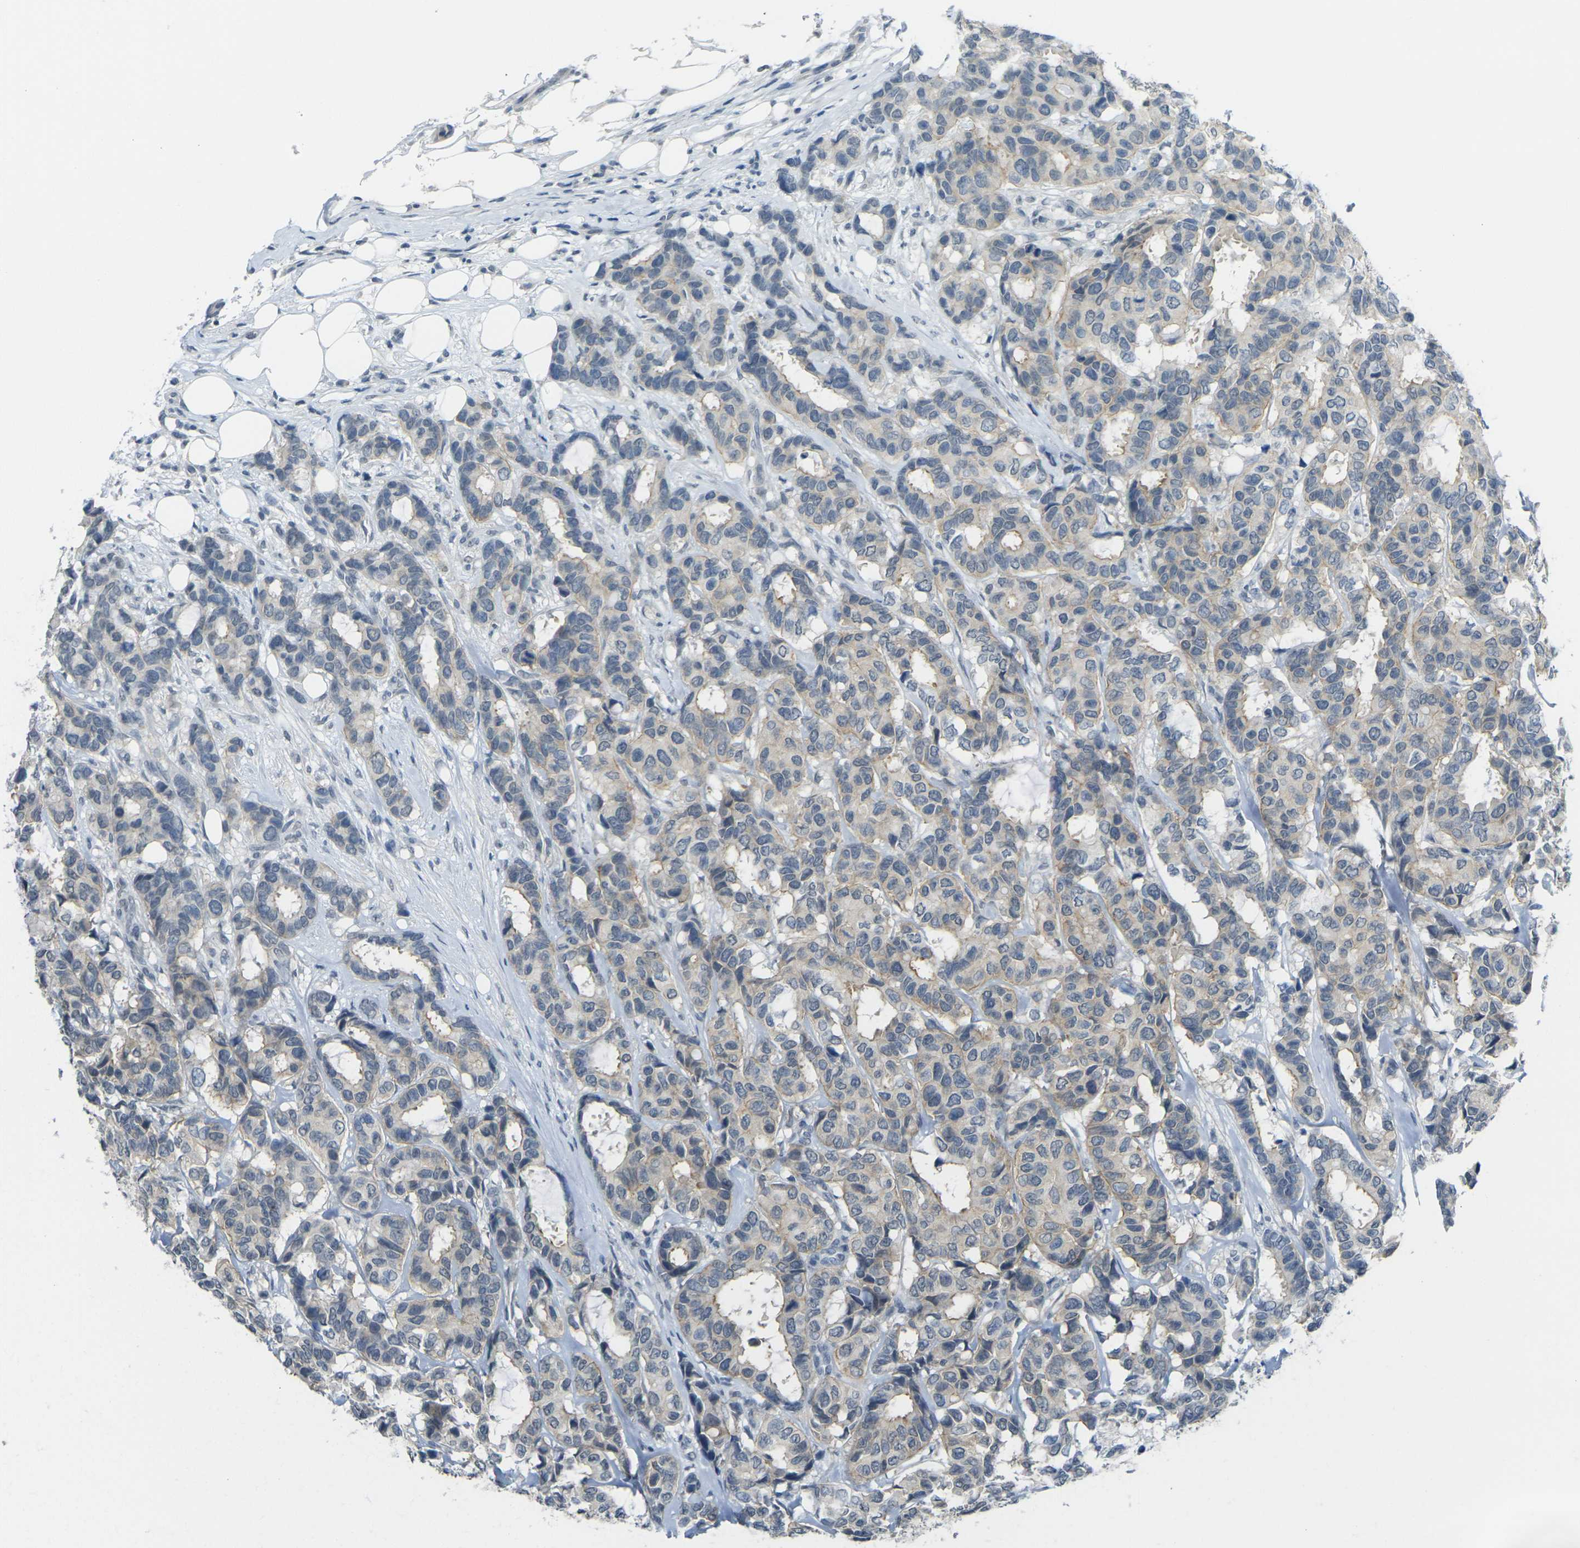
{"staining": {"intensity": "weak", "quantity": ">75%", "location": "cytoplasmic/membranous"}, "tissue": "breast cancer", "cell_type": "Tumor cells", "image_type": "cancer", "snomed": [{"axis": "morphology", "description": "Duct carcinoma"}, {"axis": "topography", "description": "Breast"}], "caption": "Protein expression analysis of human infiltrating ductal carcinoma (breast) reveals weak cytoplasmic/membranous staining in approximately >75% of tumor cells. (DAB IHC with brightfield microscopy, high magnification).", "gene": "SPTBN2", "patient": {"sex": "female", "age": 87}}